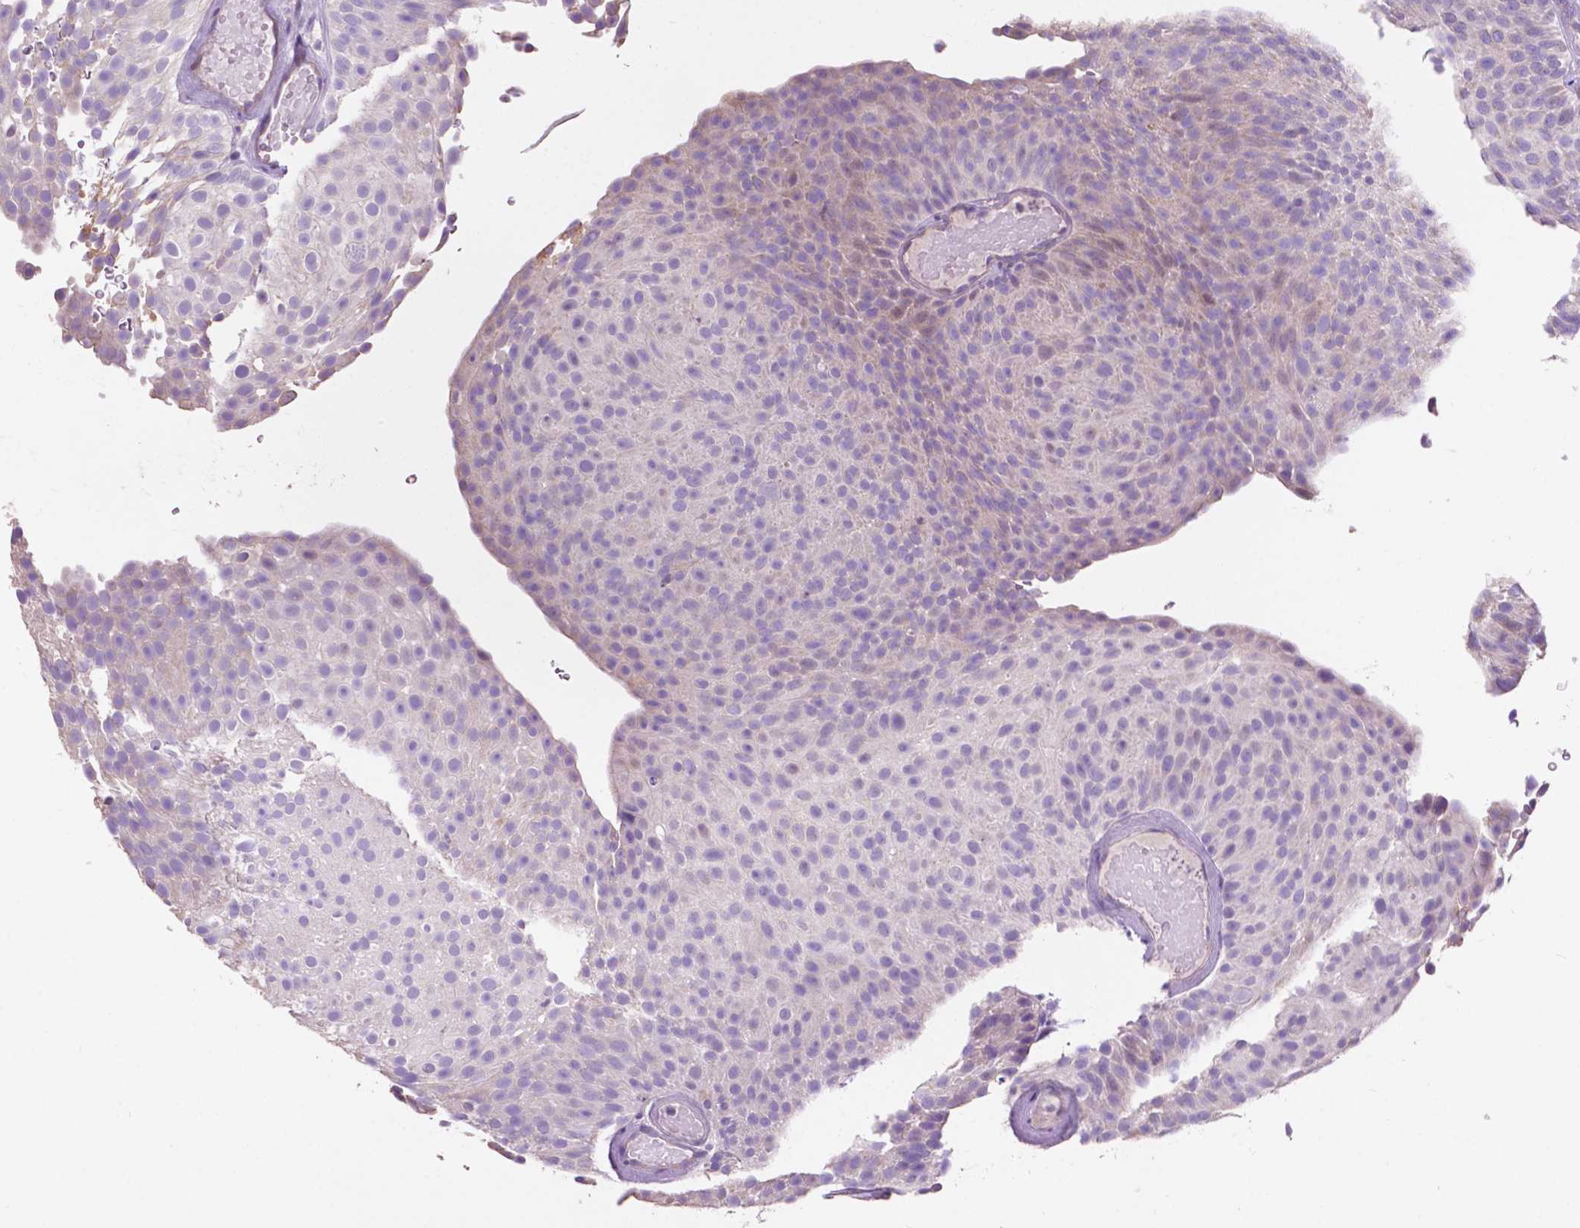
{"staining": {"intensity": "weak", "quantity": "<25%", "location": "cytoplasmic/membranous"}, "tissue": "urothelial cancer", "cell_type": "Tumor cells", "image_type": "cancer", "snomed": [{"axis": "morphology", "description": "Urothelial carcinoma, Low grade"}, {"axis": "topography", "description": "Urinary bladder"}], "caption": "A micrograph of urothelial cancer stained for a protein demonstrates no brown staining in tumor cells.", "gene": "CLDN17", "patient": {"sex": "male", "age": 78}}